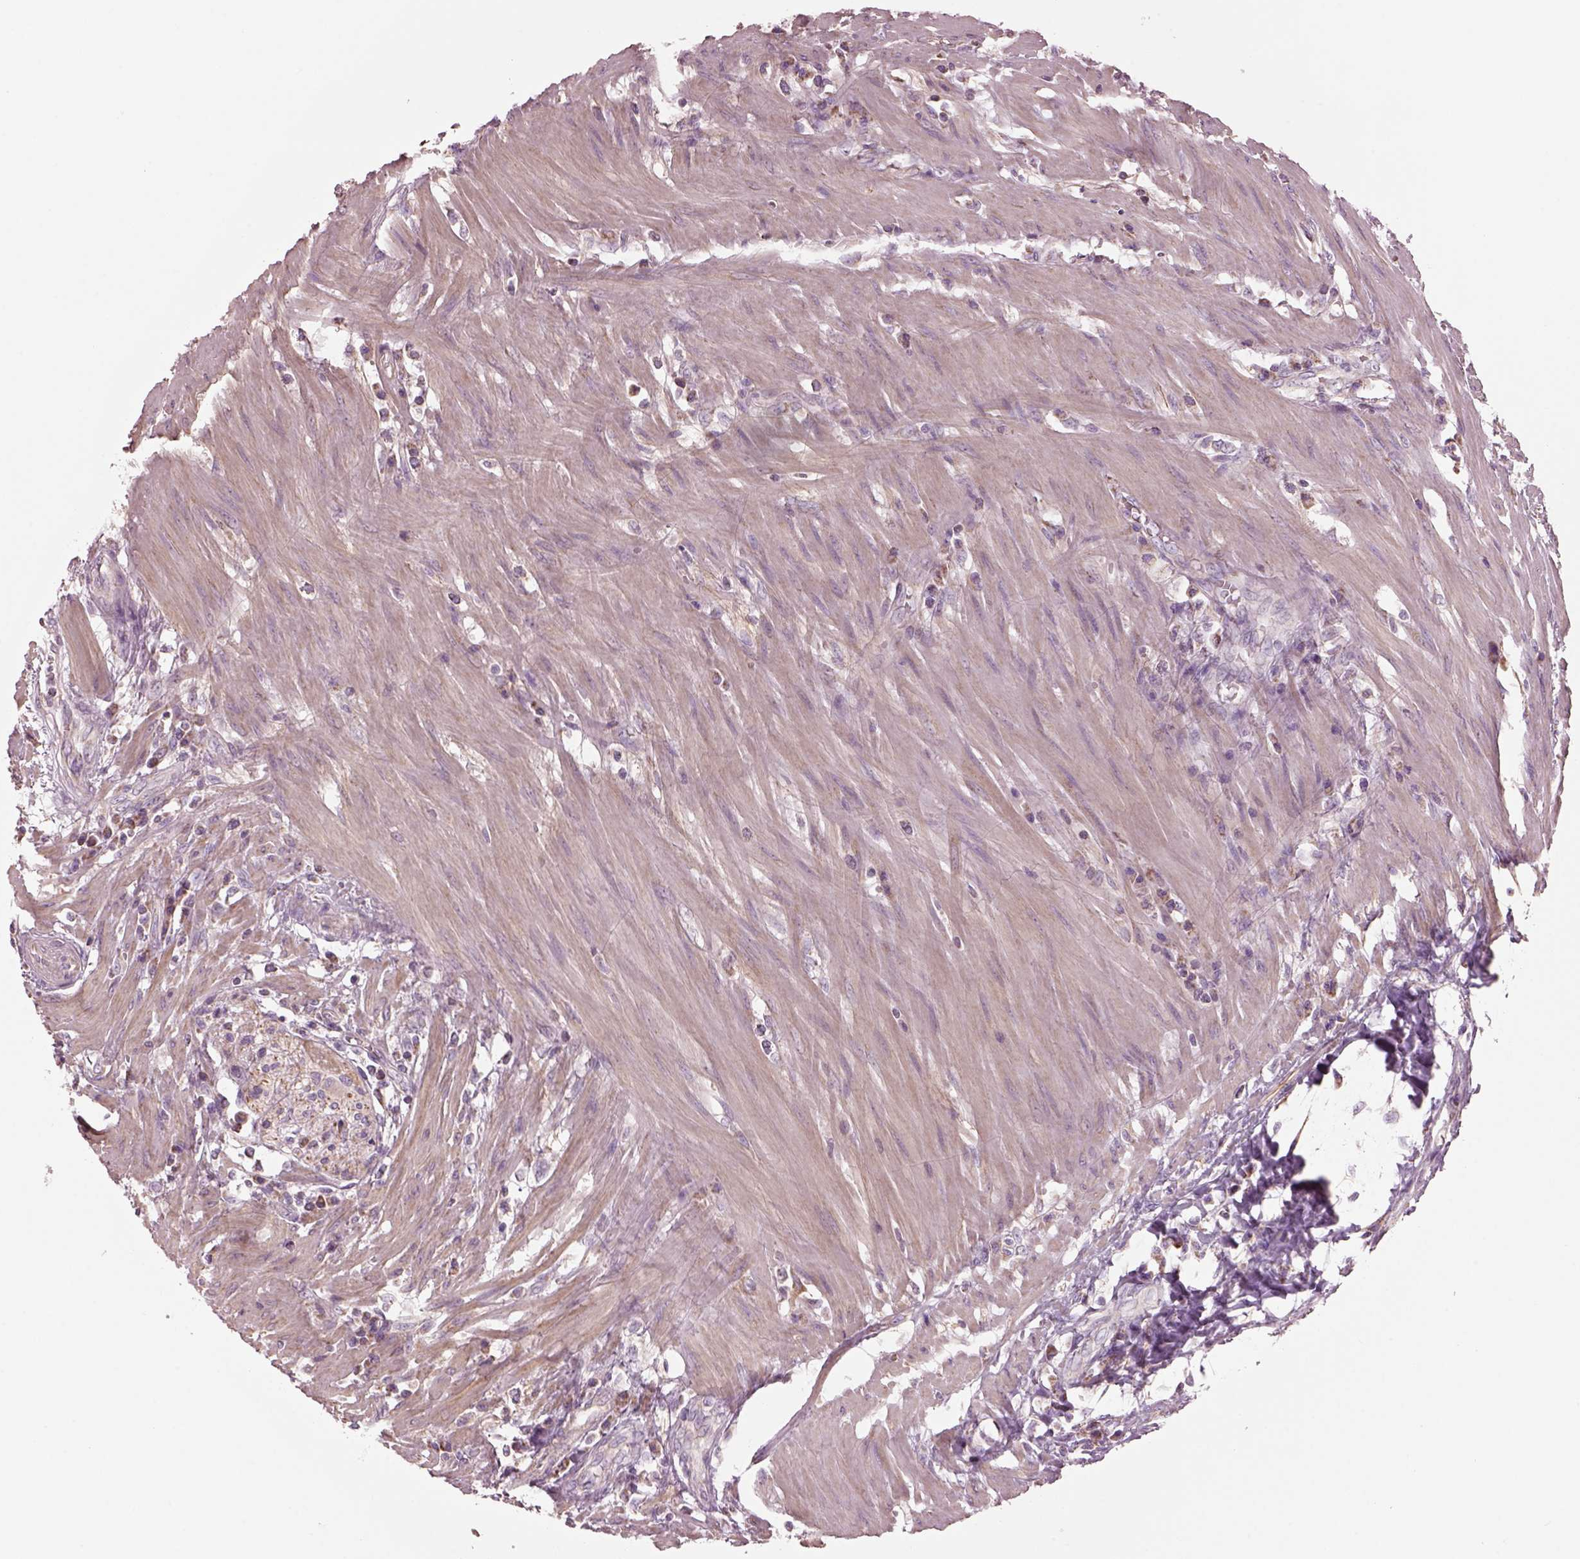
{"staining": {"intensity": "negative", "quantity": "none", "location": "none"}, "tissue": "colorectal cancer", "cell_type": "Tumor cells", "image_type": "cancer", "snomed": [{"axis": "morphology", "description": "Adenocarcinoma, NOS"}, {"axis": "topography", "description": "Colon"}], "caption": "IHC histopathology image of colorectal cancer (adenocarcinoma) stained for a protein (brown), which reveals no staining in tumor cells.", "gene": "SPATA7", "patient": {"sex": "male", "age": 57}}